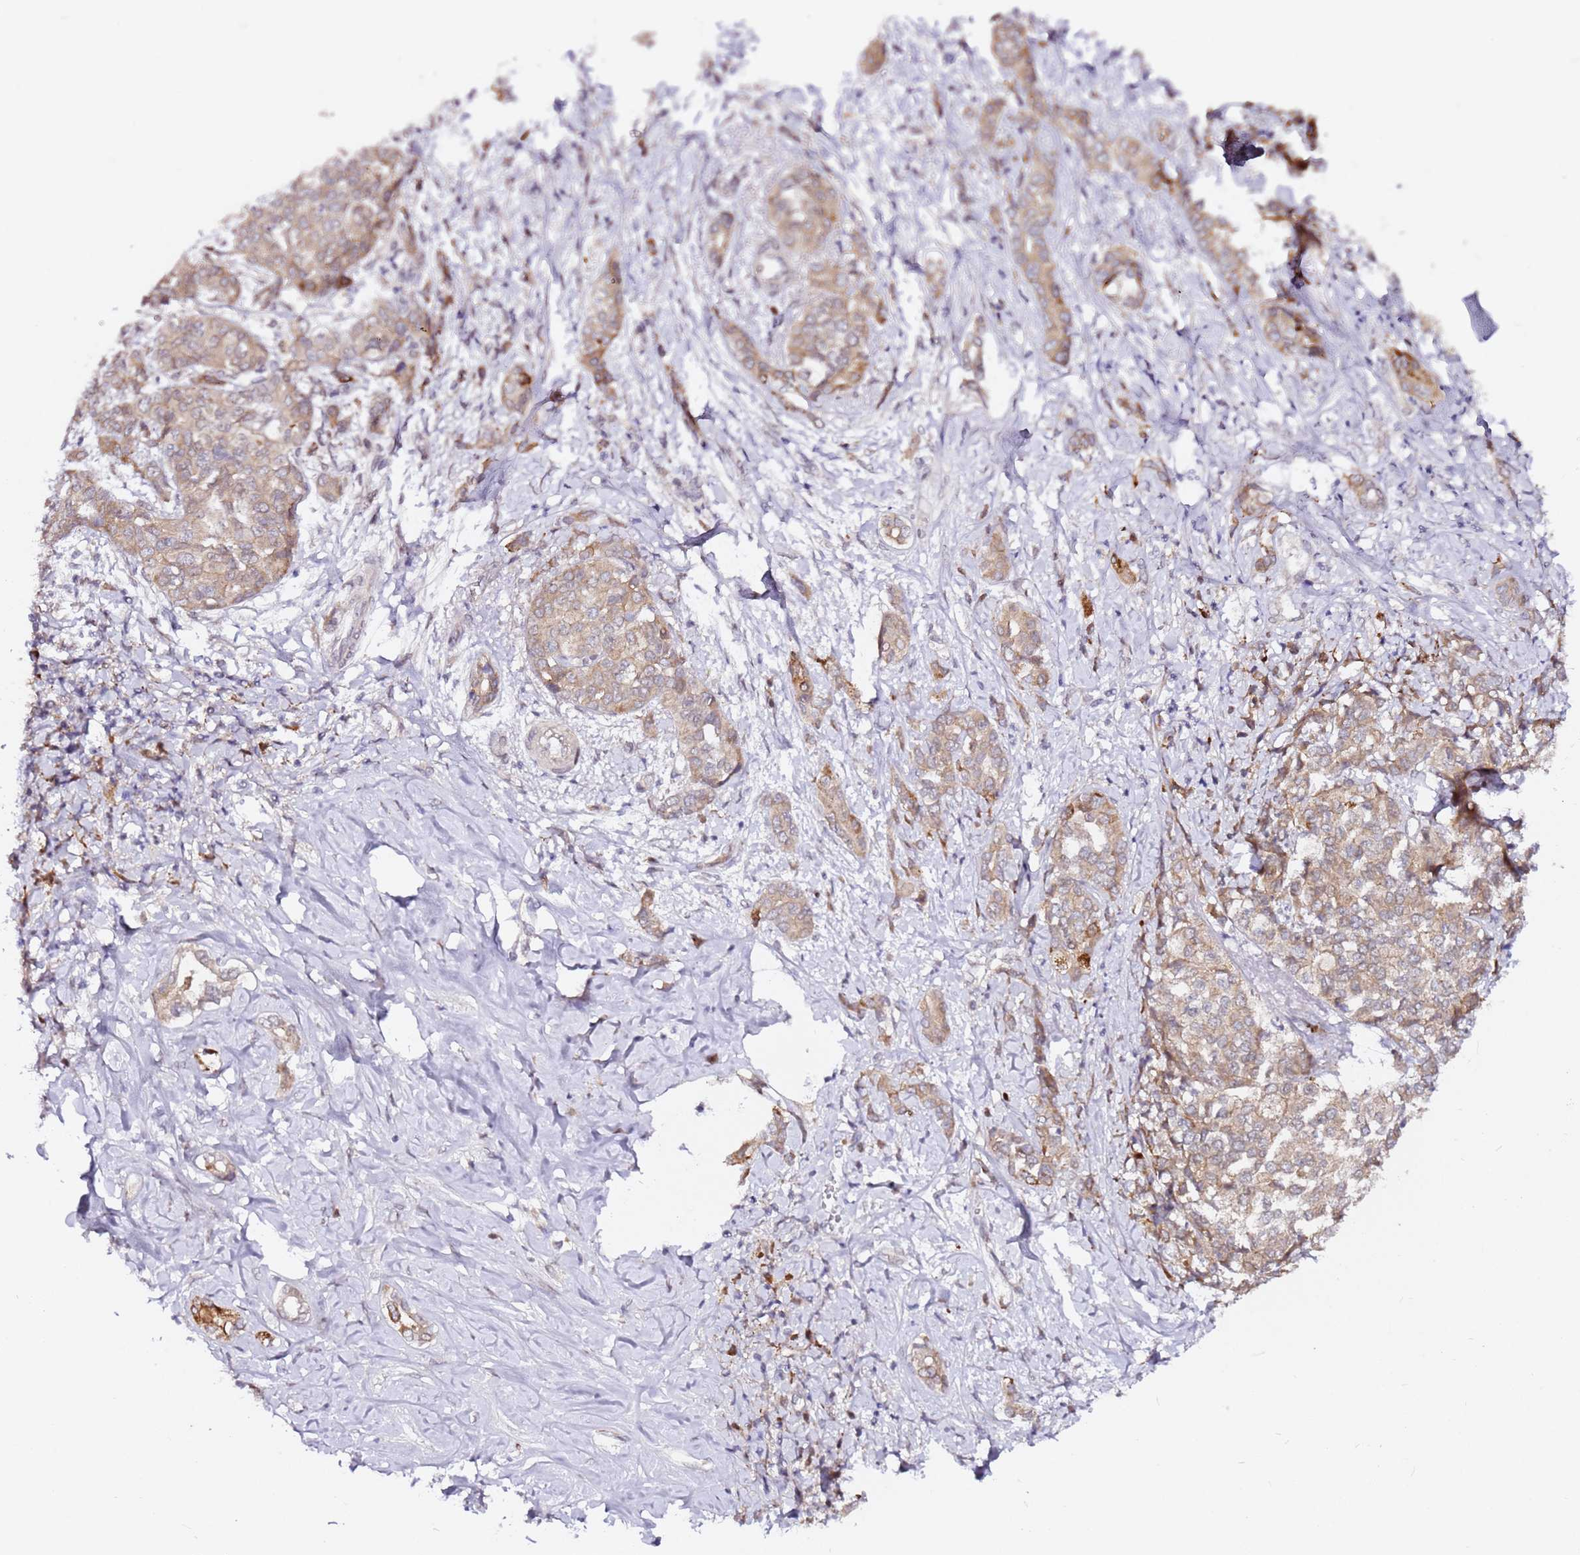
{"staining": {"intensity": "strong", "quantity": "<25%", "location": "cytoplasmic/membranous"}, "tissue": "liver cancer", "cell_type": "Tumor cells", "image_type": "cancer", "snomed": [{"axis": "morphology", "description": "Cholangiocarcinoma"}, {"axis": "topography", "description": "Liver"}], "caption": "Liver cancer was stained to show a protein in brown. There is medium levels of strong cytoplasmic/membranous positivity in approximately <25% of tumor cells. The staining was performed using DAB (3,3'-diaminobenzidine) to visualize the protein expression in brown, while the nuclei were stained in blue with hematoxylin (Magnification: 20x).", "gene": "ALG11", "patient": {"sex": "female", "age": 77}}